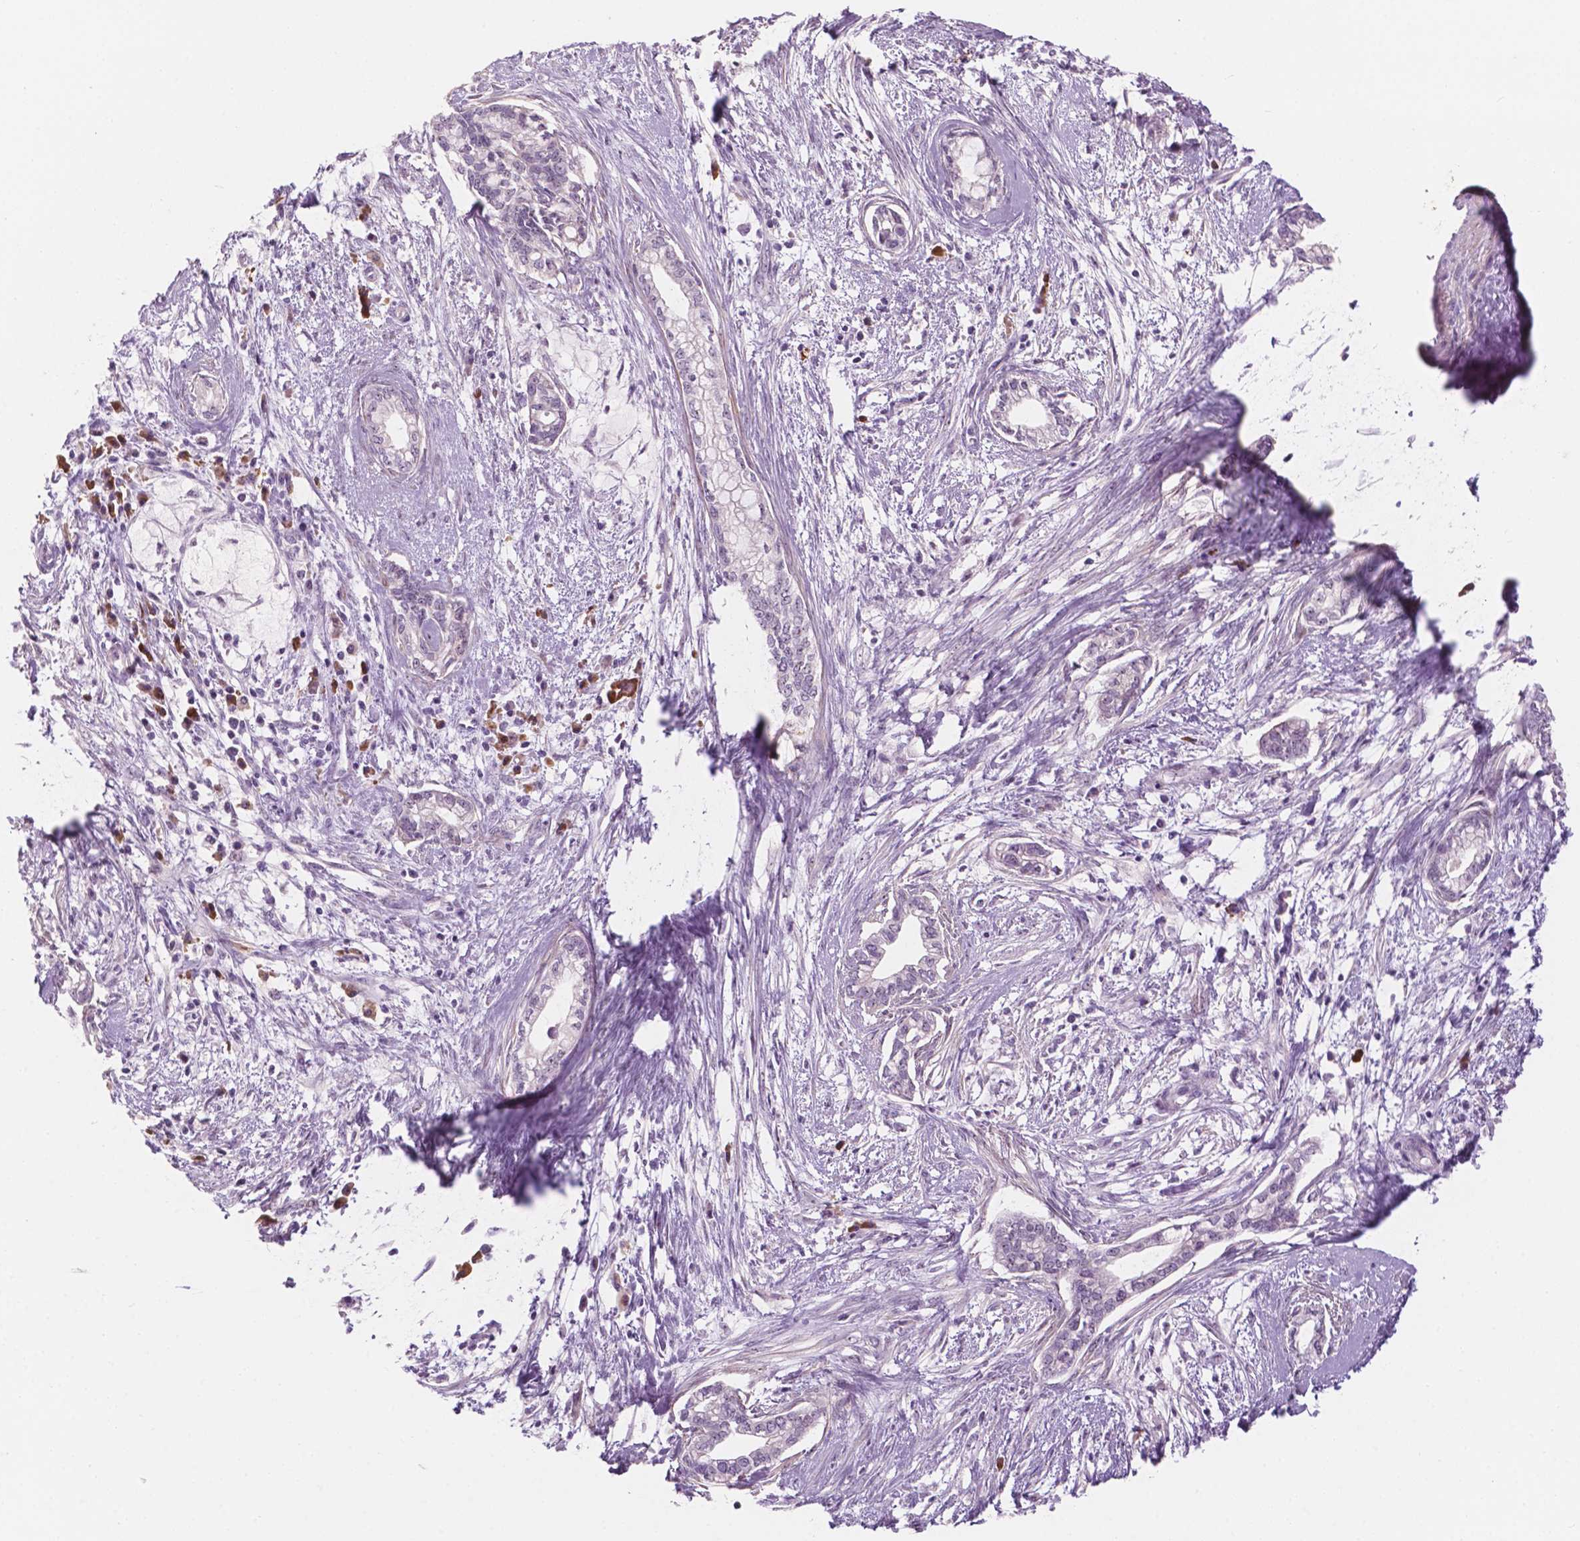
{"staining": {"intensity": "negative", "quantity": "none", "location": "none"}, "tissue": "cervical cancer", "cell_type": "Tumor cells", "image_type": "cancer", "snomed": [{"axis": "morphology", "description": "Adenocarcinoma, NOS"}, {"axis": "topography", "description": "Cervix"}], "caption": "This is an immunohistochemistry (IHC) micrograph of human adenocarcinoma (cervical). There is no positivity in tumor cells.", "gene": "ZNF853", "patient": {"sex": "female", "age": 62}}